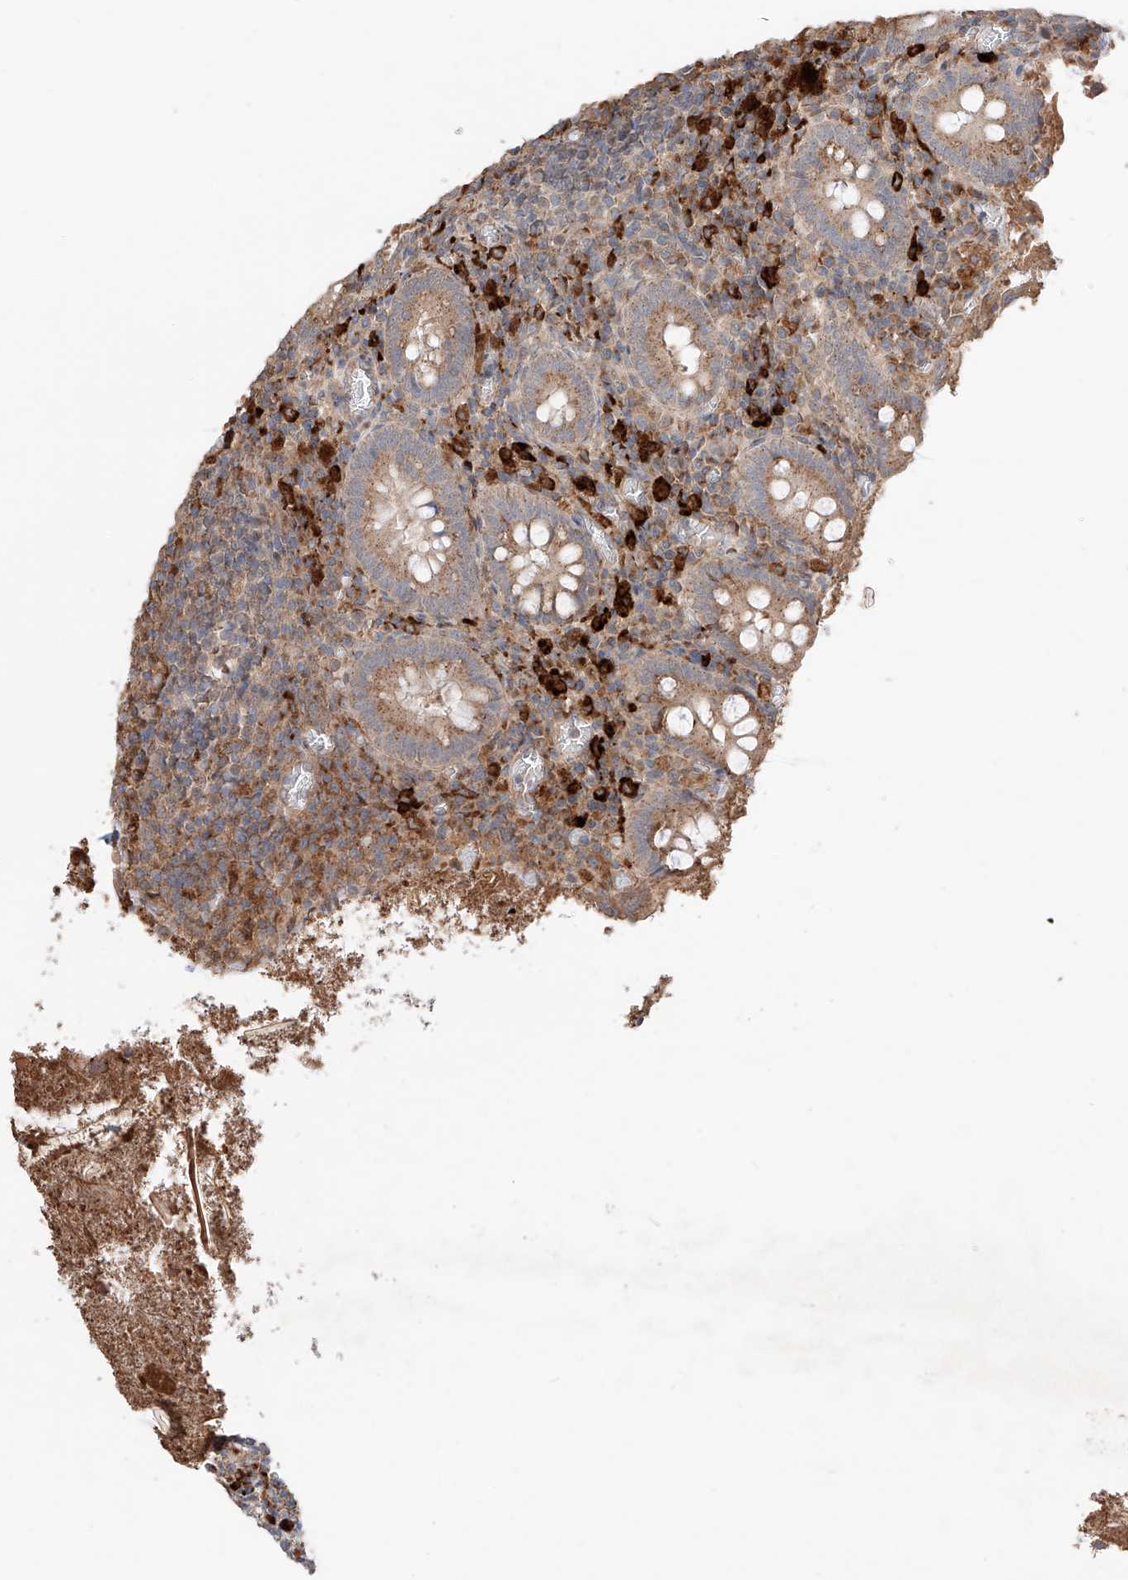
{"staining": {"intensity": "moderate", "quantity": ">75%", "location": "cytoplasmic/membranous"}, "tissue": "appendix", "cell_type": "Glandular cells", "image_type": "normal", "snomed": [{"axis": "morphology", "description": "Normal tissue, NOS"}, {"axis": "topography", "description": "Appendix"}], "caption": "Glandular cells display medium levels of moderate cytoplasmic/membranous positivity in about >75% of cells in unremarkable human appendix. The staining was performed using DAB (3,3'-diaminobenzidine), with brown indicating positive protein expression. Nuclei are stained blue with hematoxylin.", "gene": "MOSPD1", "patient": {"sex": "female", "age": 17}}